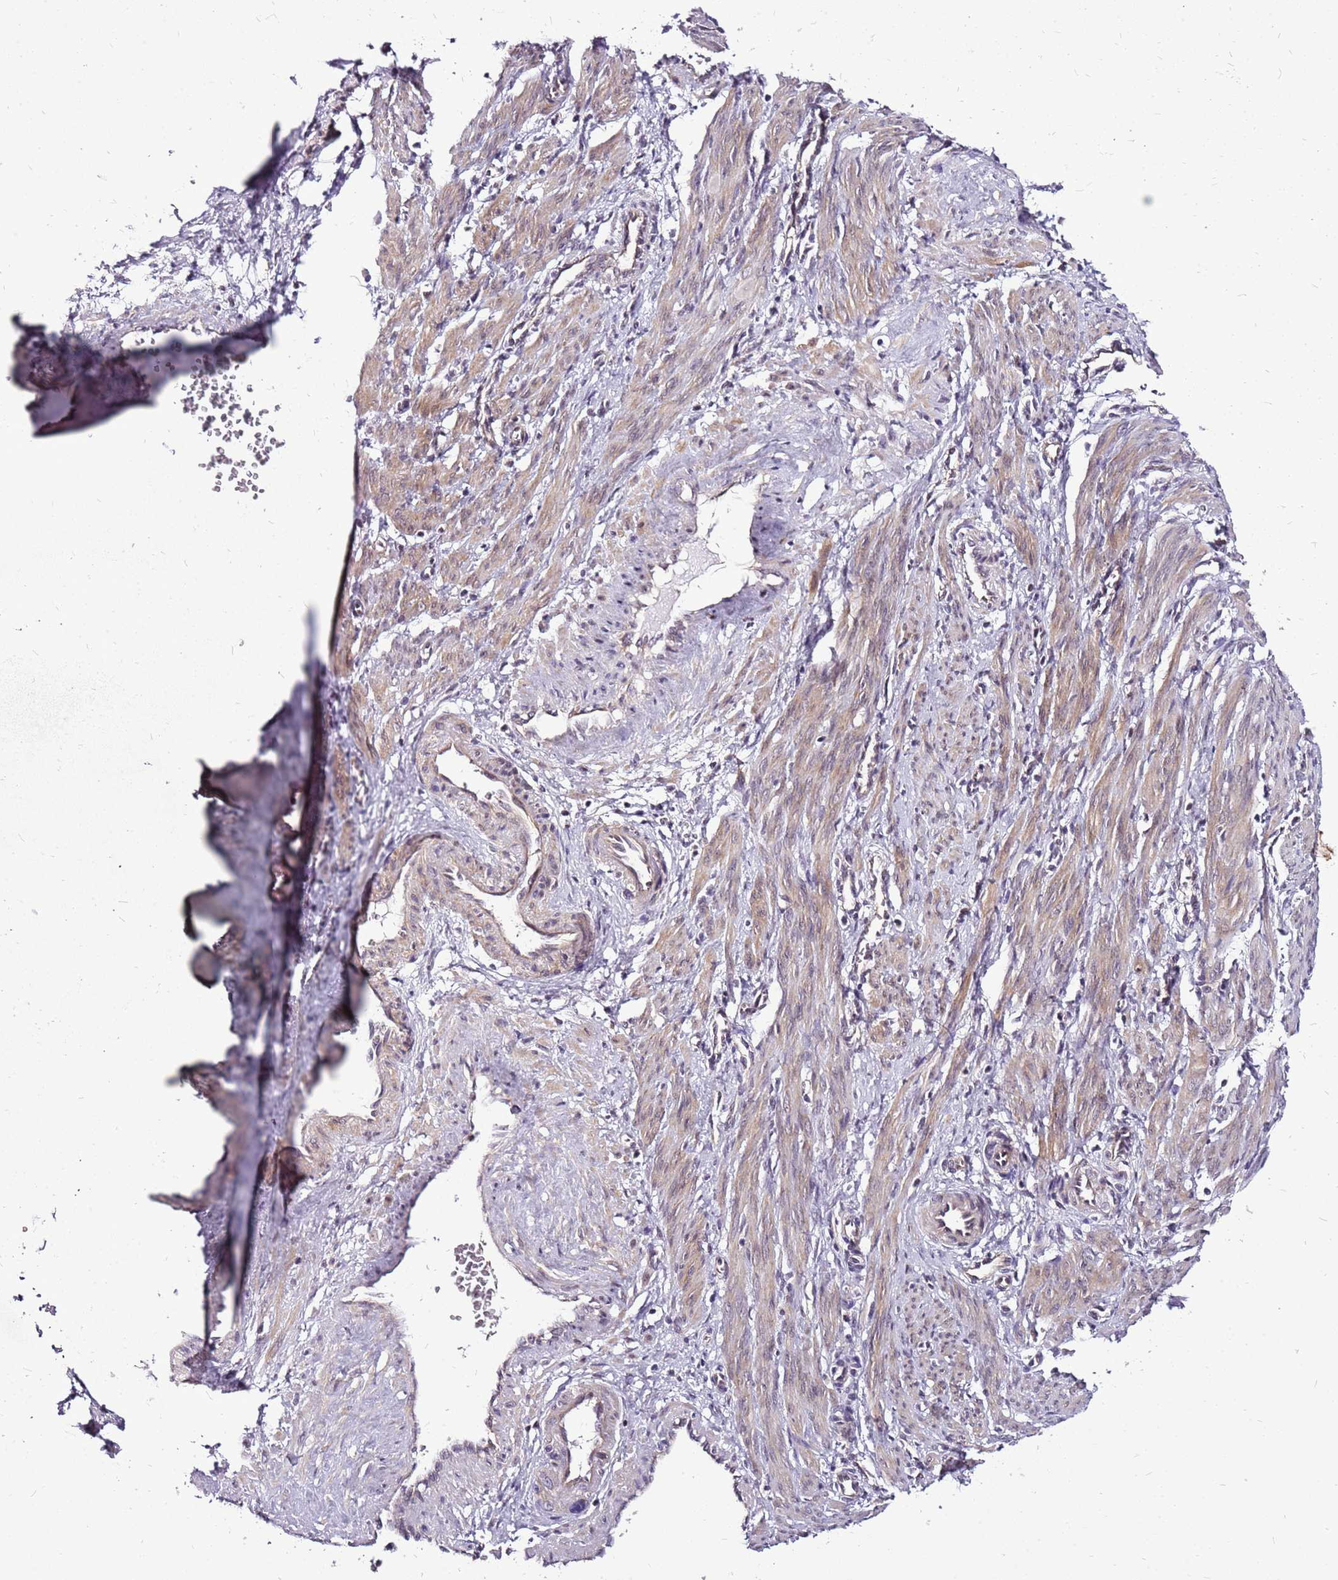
{"staining": {"intensity": "weak", "quantity": "25%-75%", "location": "cytoplasmic/membranous"}, "tissue": "smooth muscle", "cell_type": "Smooth muscle cells", "image_type": "normal", "snomed": [{"axis": "morphology", "description": "Normal tissue, NOS"}, {"axis": "topography", "description": "Endometrium"}], "caption": "Smooth muscle stained with DAB immunohistochemistry (IHC) demonstrates low levels of weak cytoplasmic/membranous expression in about 25%-75% of smooth muscle cells.", "gene": "CCDC166", "patient": {"sex": "female", "age": 33}}